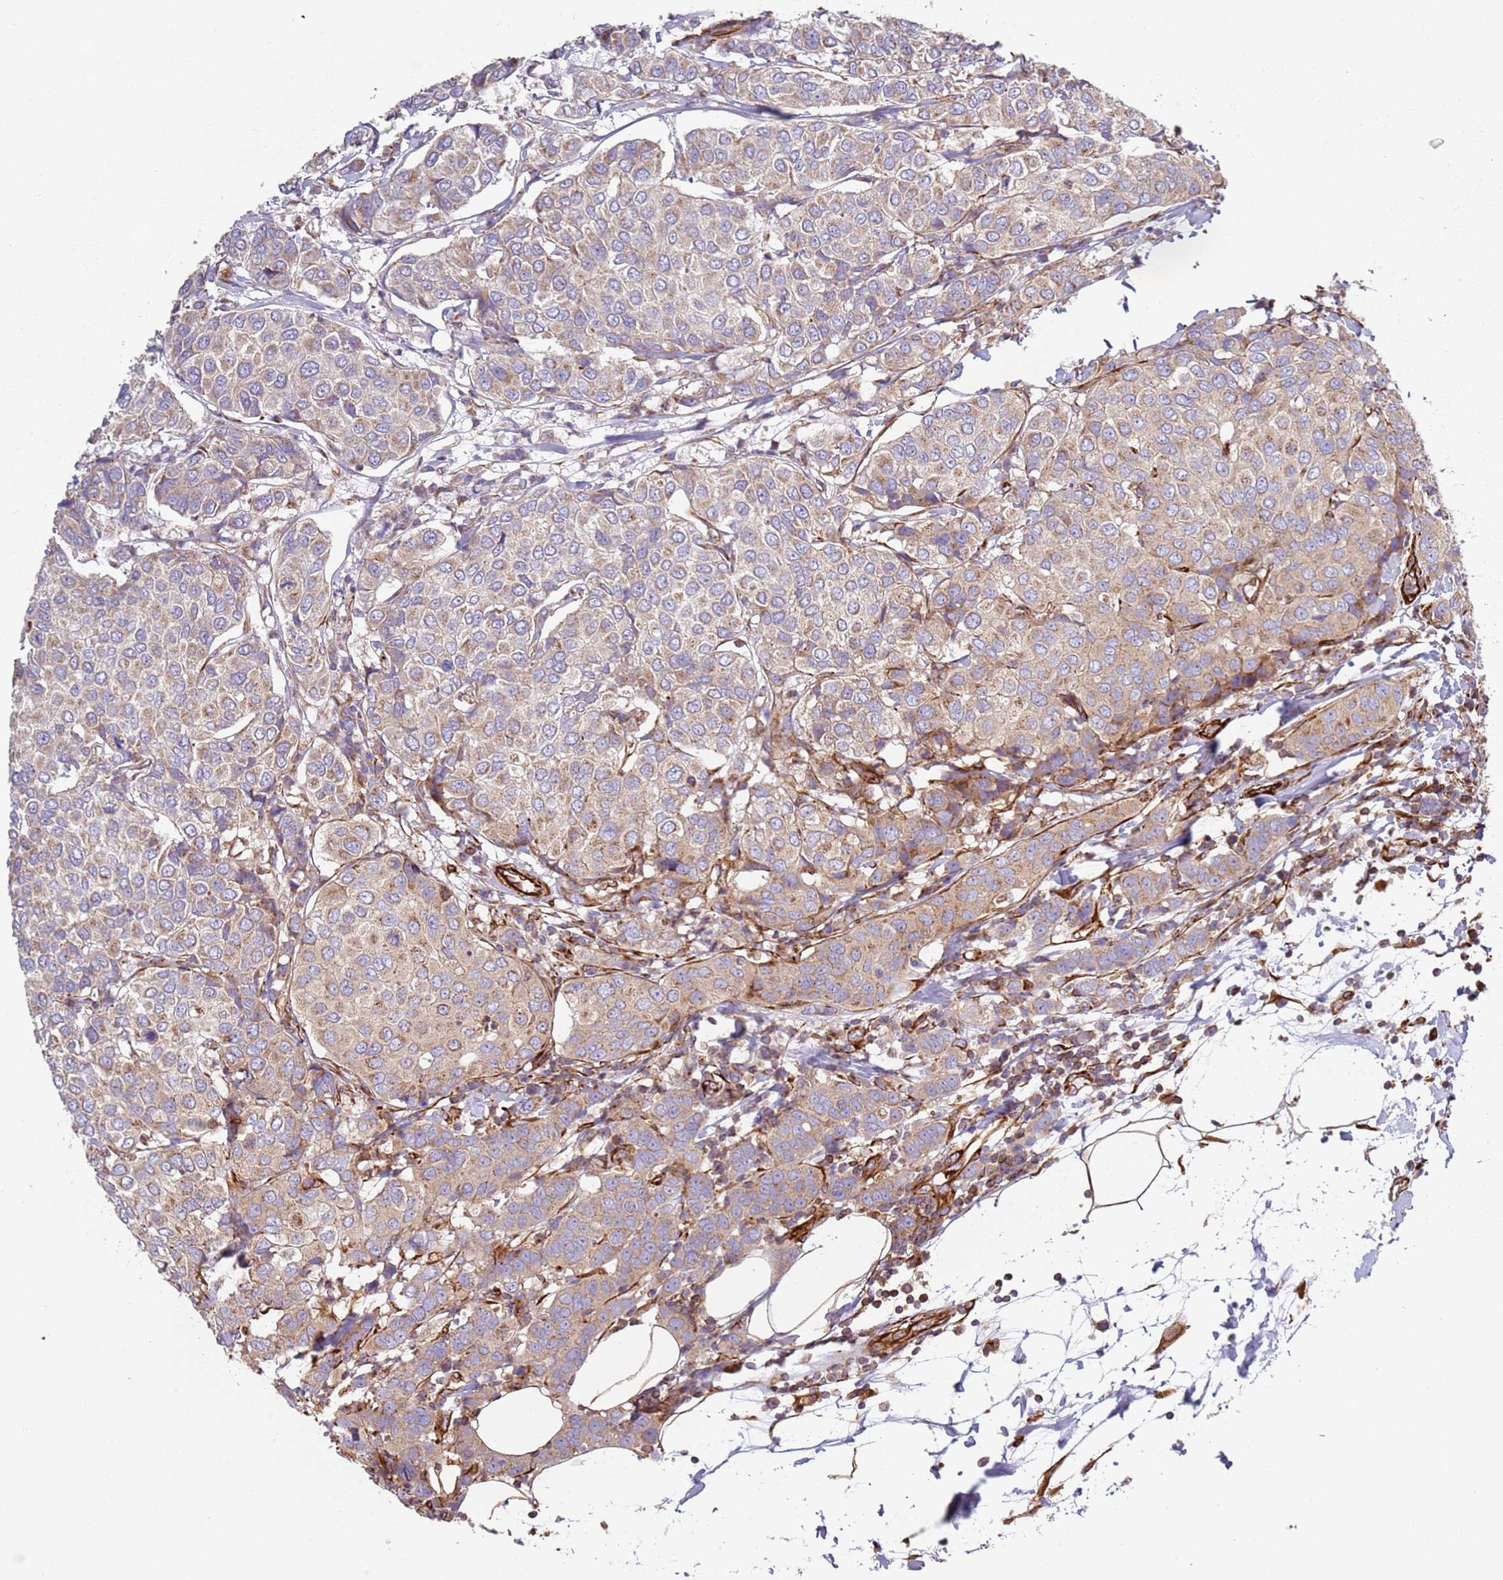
{"staining": {"intensity": "moderate", "quantity": "<25%", "location": "cytoplasmic/membranous"}, "tissue": "breast cancer", "cell_type": "Tumor cells", "image_type": "cancer", "snomed": [{"axis": "morphology", "description": "Duct carcinoma"}, {"axis": "topography", "description": "Breast"}], "caption": "Tumor cells exhibit low levels of moderate cytoplasmic/membranous positivity in approximately <25% of cells in breast cancer.", "gene": "SNAPIN", "patient": {"sex": "female", "age": 55}}